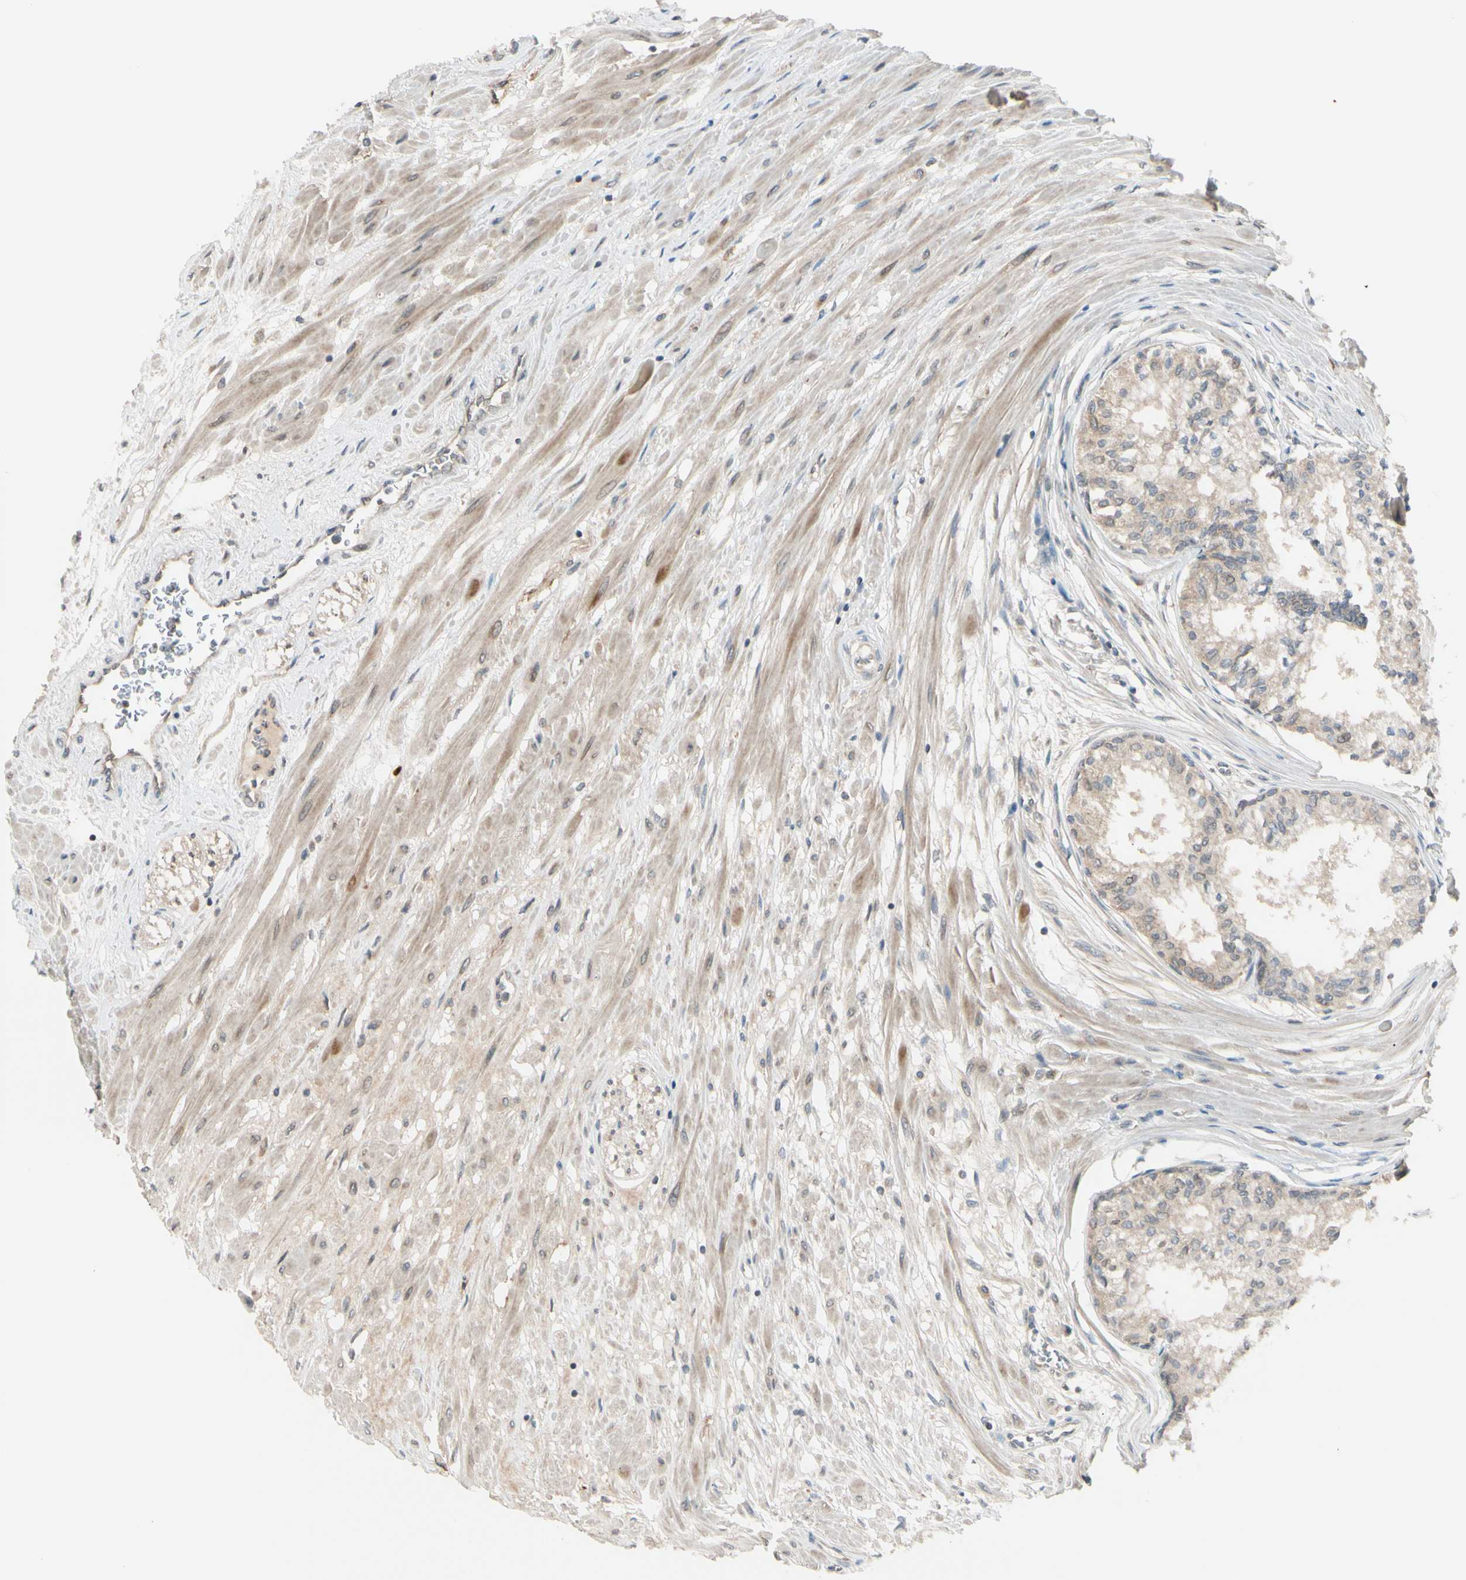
{"staining": {"intensity": "weak", "quantity": ">75%", "location": "cytoplasmic/membranous"}, "tissue": "prostate", "cell_type": "Glandular cells", "image_type": "normal", "snomed": [{"axis": "morphology", "description": "Normal tissue, NOS"}, {"axis": "topography", "description": "Prostate"}, {"axis": "topography", "description": "Seminal veicle"}], "caption": "Immunohistochemistry staining of unremarkable prostate, which displays low levels of weak cytoplasmic/membranous positivity in about >75% of glandular cells indicating weak cytoplasmic/membranous protein positivity. The staining was performed using DAB (brown) for protein detection and nuclei were counterstained in hematoxylin (blue).", "gene": "FGF10", "patient": {"sex": "male", "age": 60}}